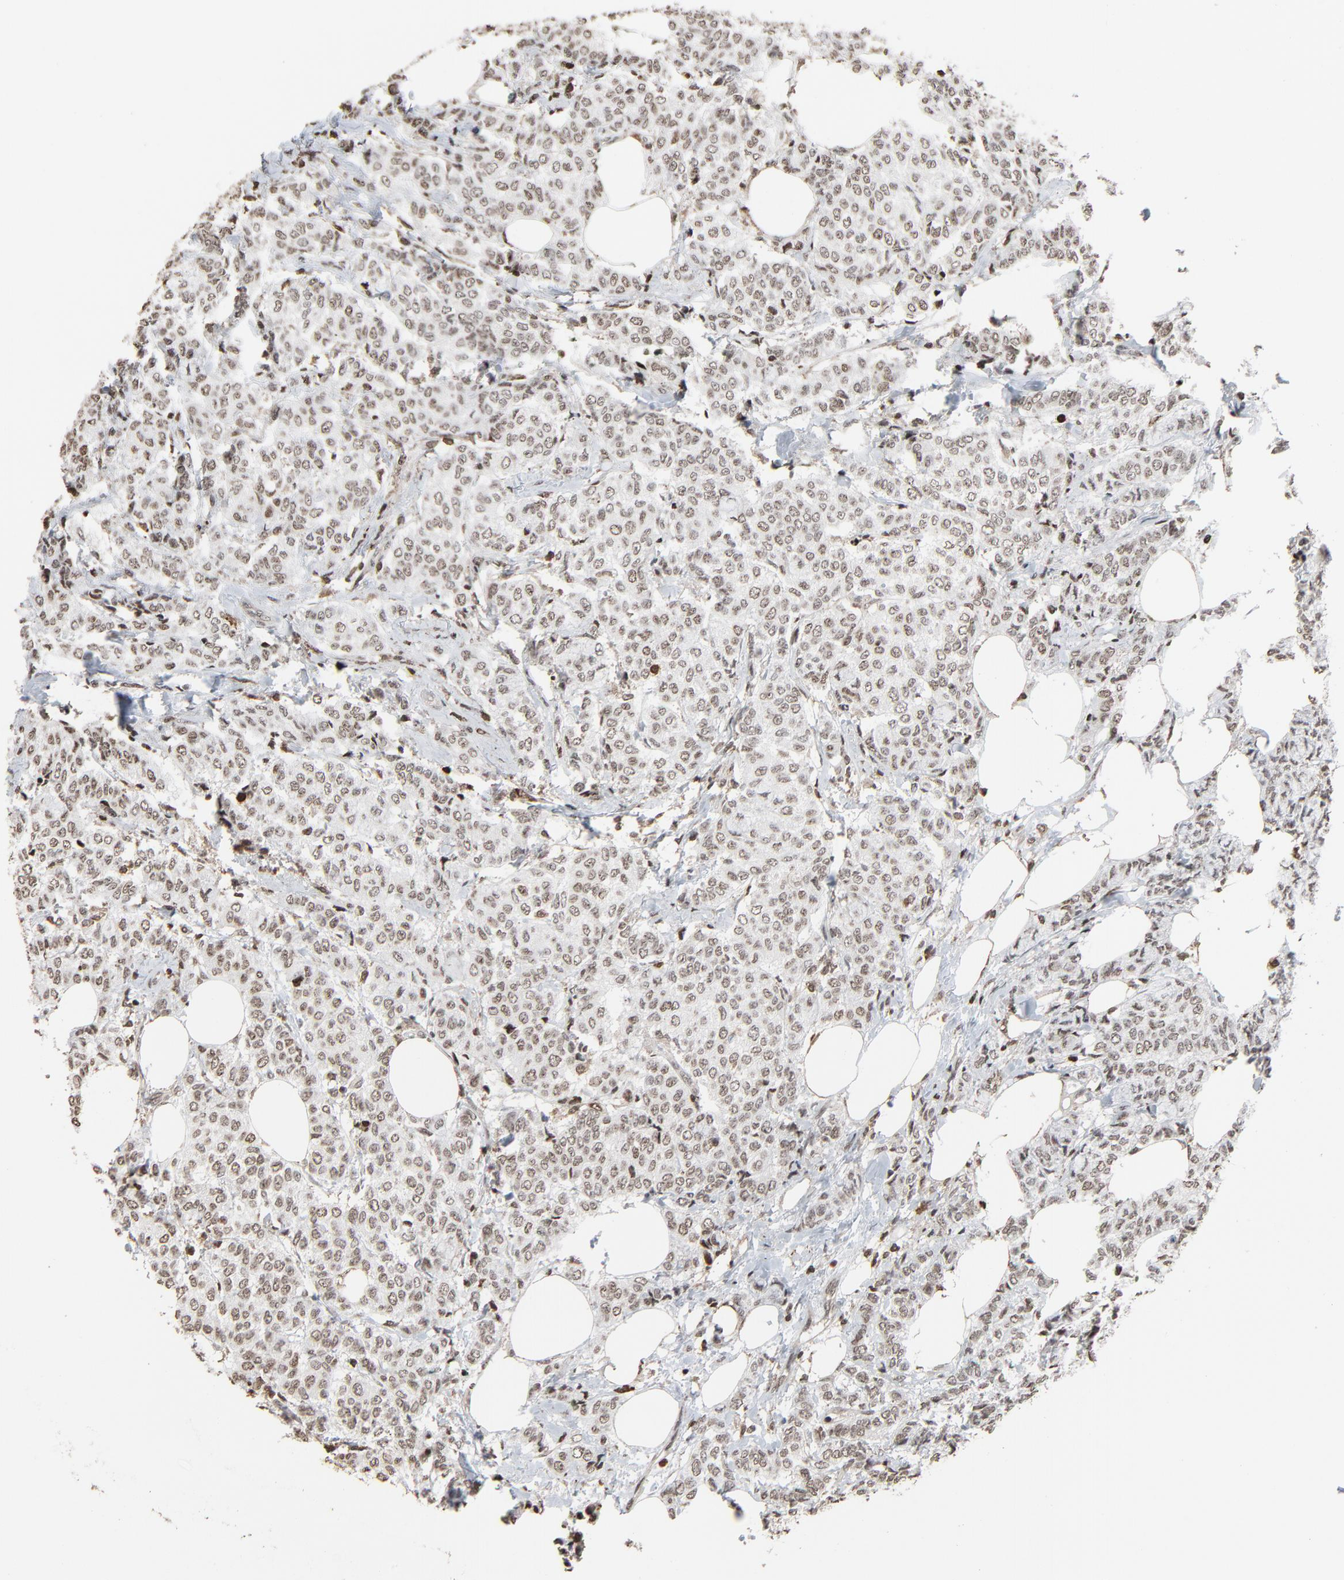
{"staining": {"intensity": "weak", "quantity": ">75%", "location": "nuclear"}, "tissue": "breast cancer", "cell_type": "Tumor cells", "image_type": "cancer", "snomed": [{"axis": "morphology", "description": "Lobular carcinoma"}, {"axis": "topography", "description": "Breast"}], "caption": "This is an image of immunohistochemistry staining of breast lobular carcinoma, which shows weak positivity in the nuclear of tumor cells.", "gene": "RPS6KA3", "patient": {"sex": "female", "age": 60}}